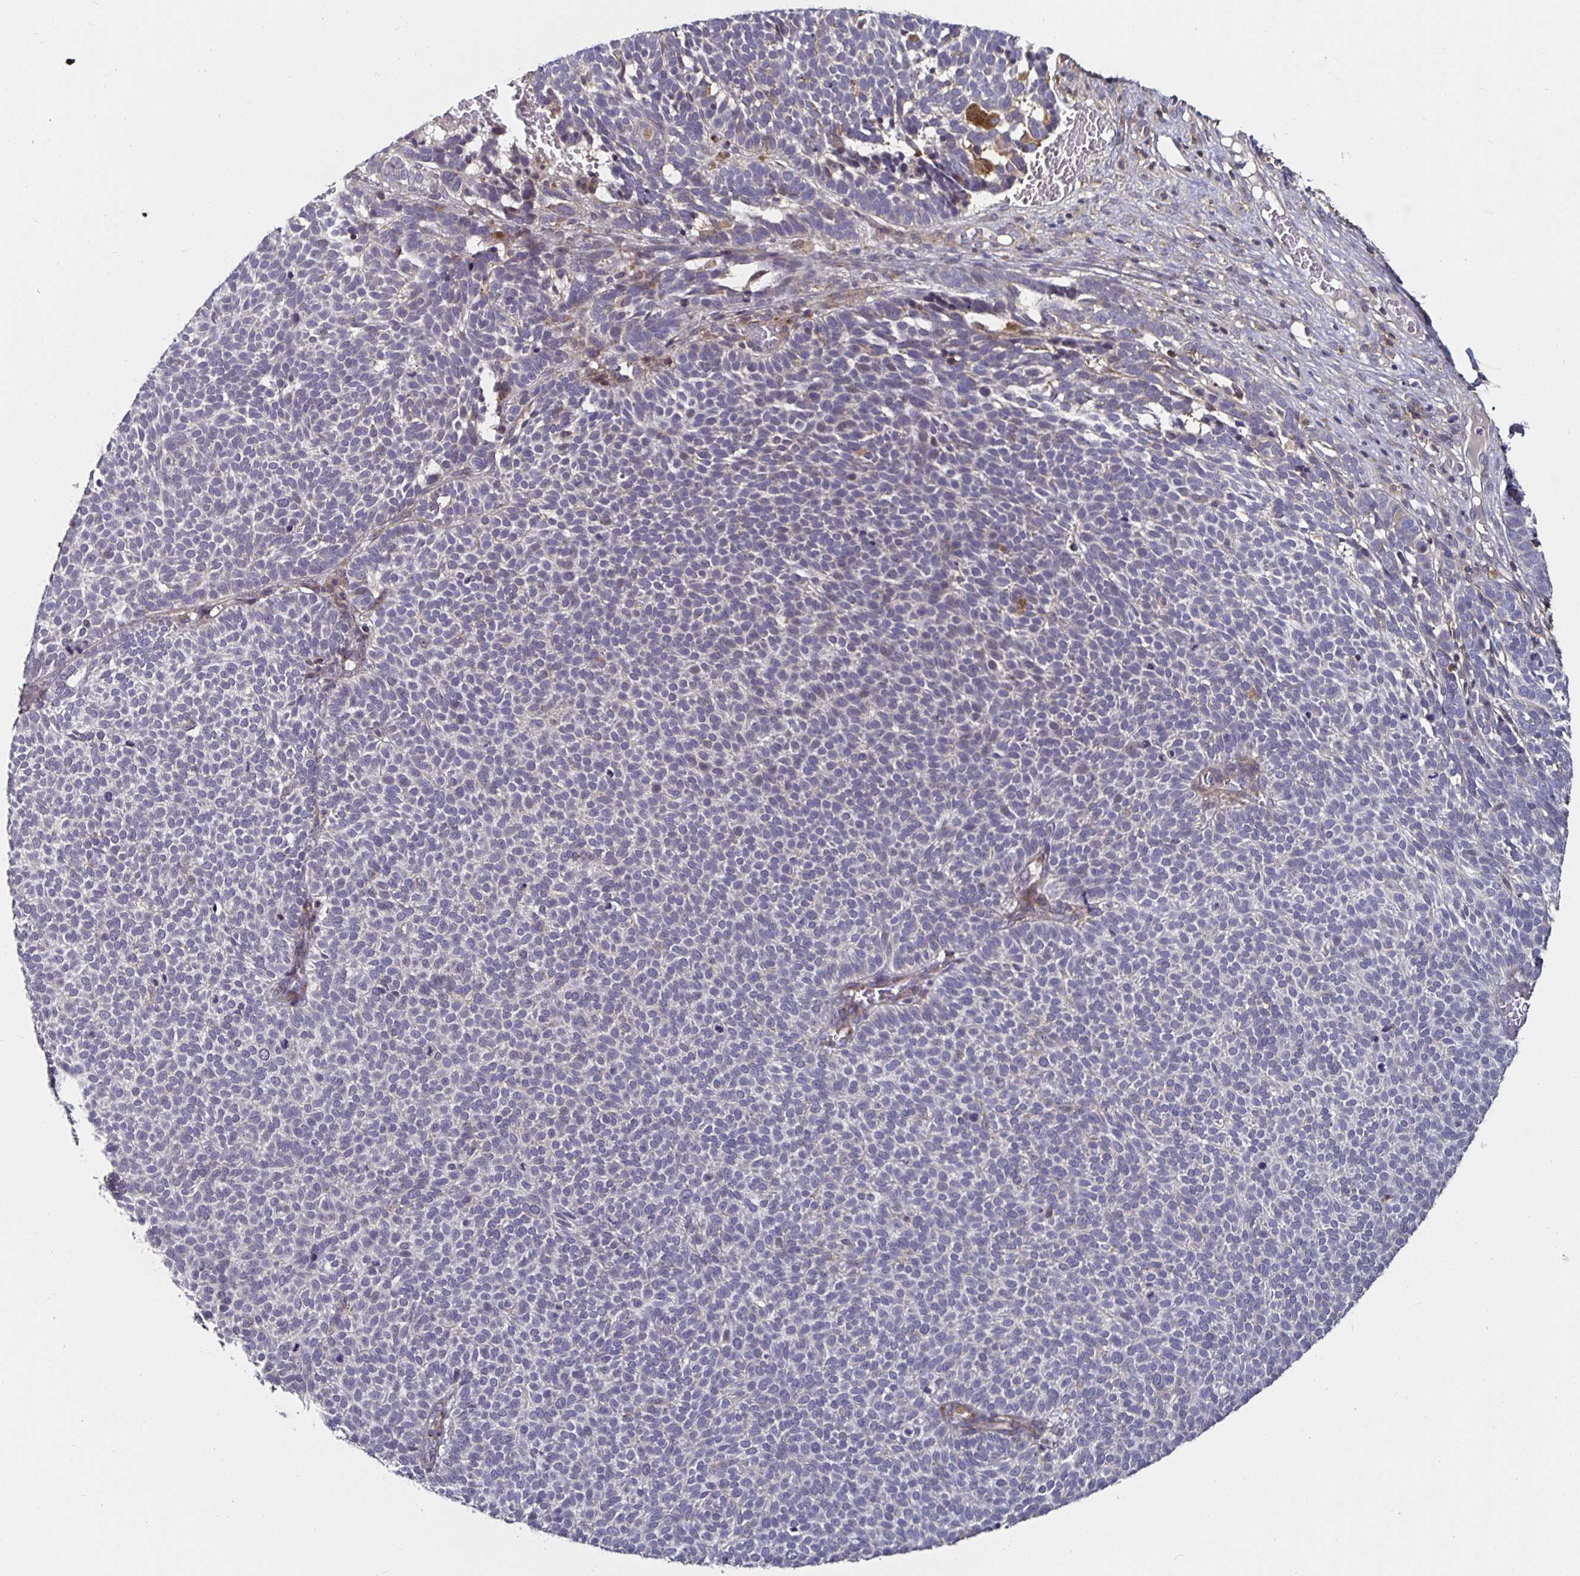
{"staining": {"intensity": "negative", "quantity": "none", "location": "none"}, "tissue": "skin cancer", "cell_type": "Tumor cells", "image_type": "cancer", "snomed": [{"axis": "morphology", "description": "Basal cell carcinoma"}, {"axis": "topography", "description": "Skin"}], "caption": "Immunohistochemical staining of skin cancer demonstrates no significant expression in tumor cells. Brightfield microscopy of IHC stained with DAB (3,3'-diaminobenzidine) (brown) and hematoxylin (blue), captured at high magnification.", "gene": "GJA4", "patient": {"sex": "male", "age": 63}}